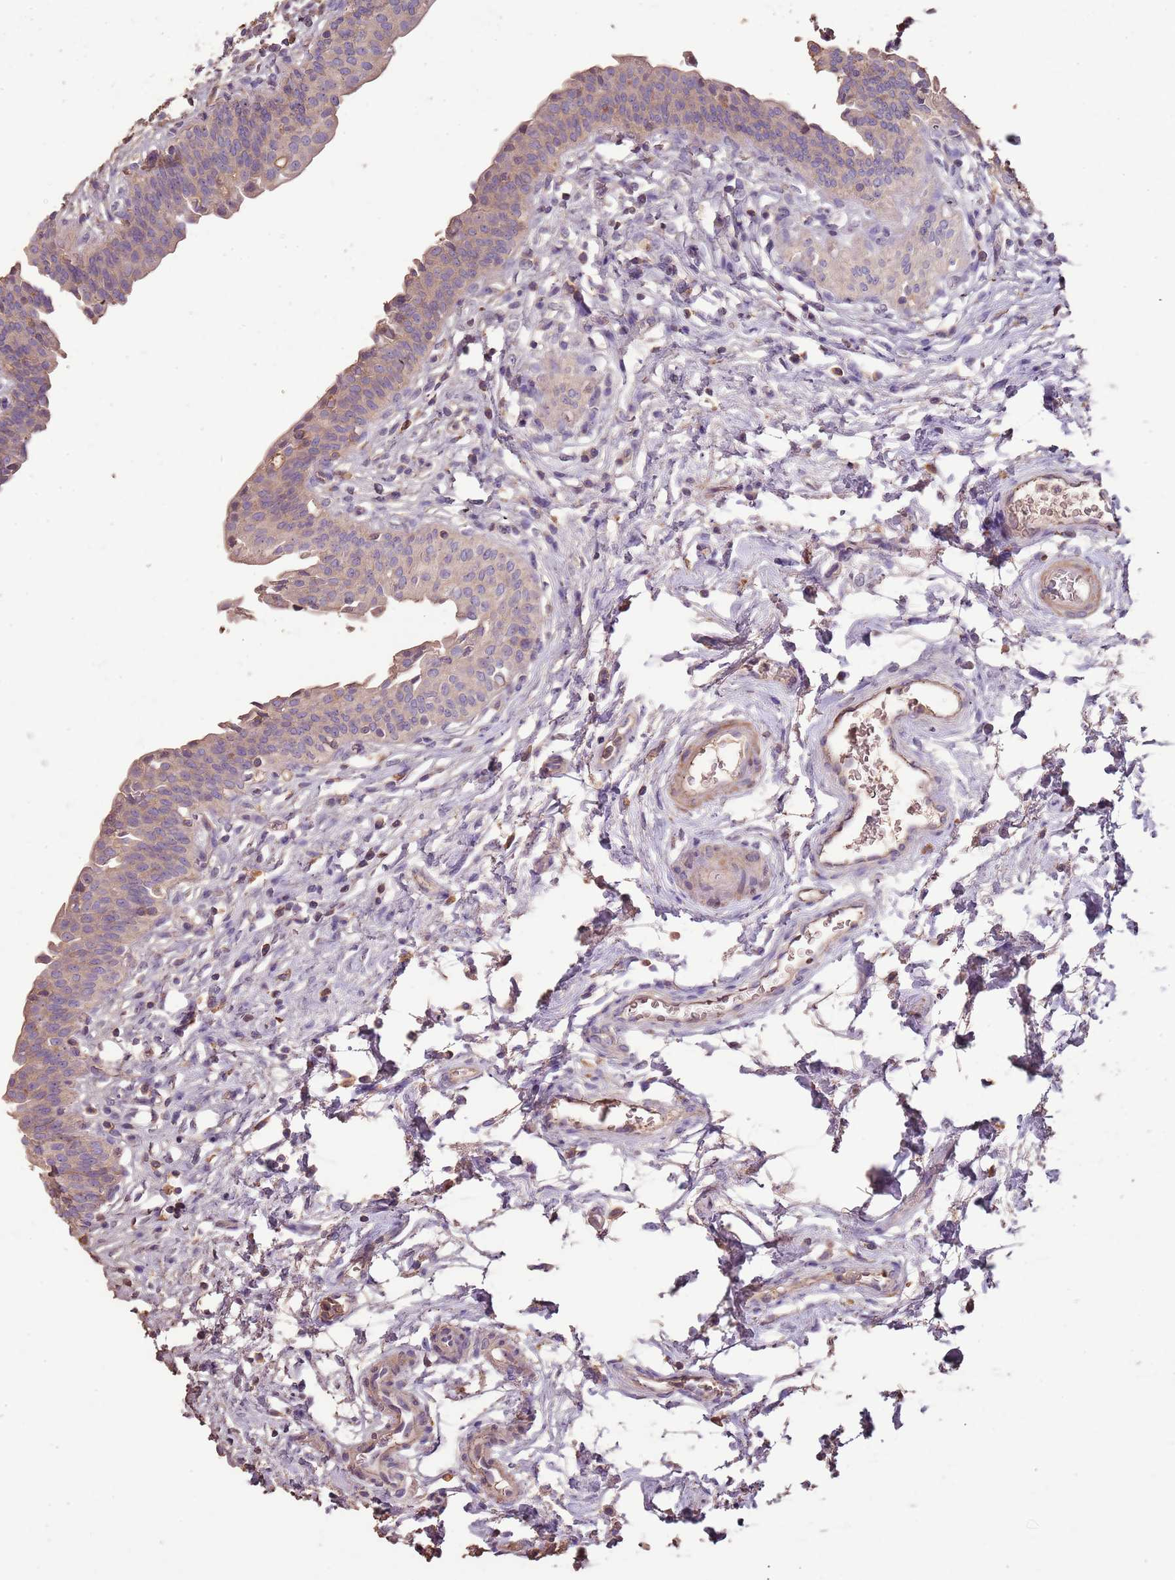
{"staining": {"intensity": "weak", "quantity": "25%-75%", "location": "cytoplasmic/membranous"}, "tissue": "urinary bladder", "cell_type": "Urothelial cells", "image_type": "normal", "snomed": [{"axis": "morphology", "description": "Normal tissue, NOS"}, {"axis": "topography", "description": "Urinary bladder"}], "caption": "A low amount of weak cytoplasmic/membranous positivity is identified in approximately 25%-75% of urothelial cells in benign urinary bladder.", "gene": "FECH", "patient": {"sex": "male", "age": 83}}